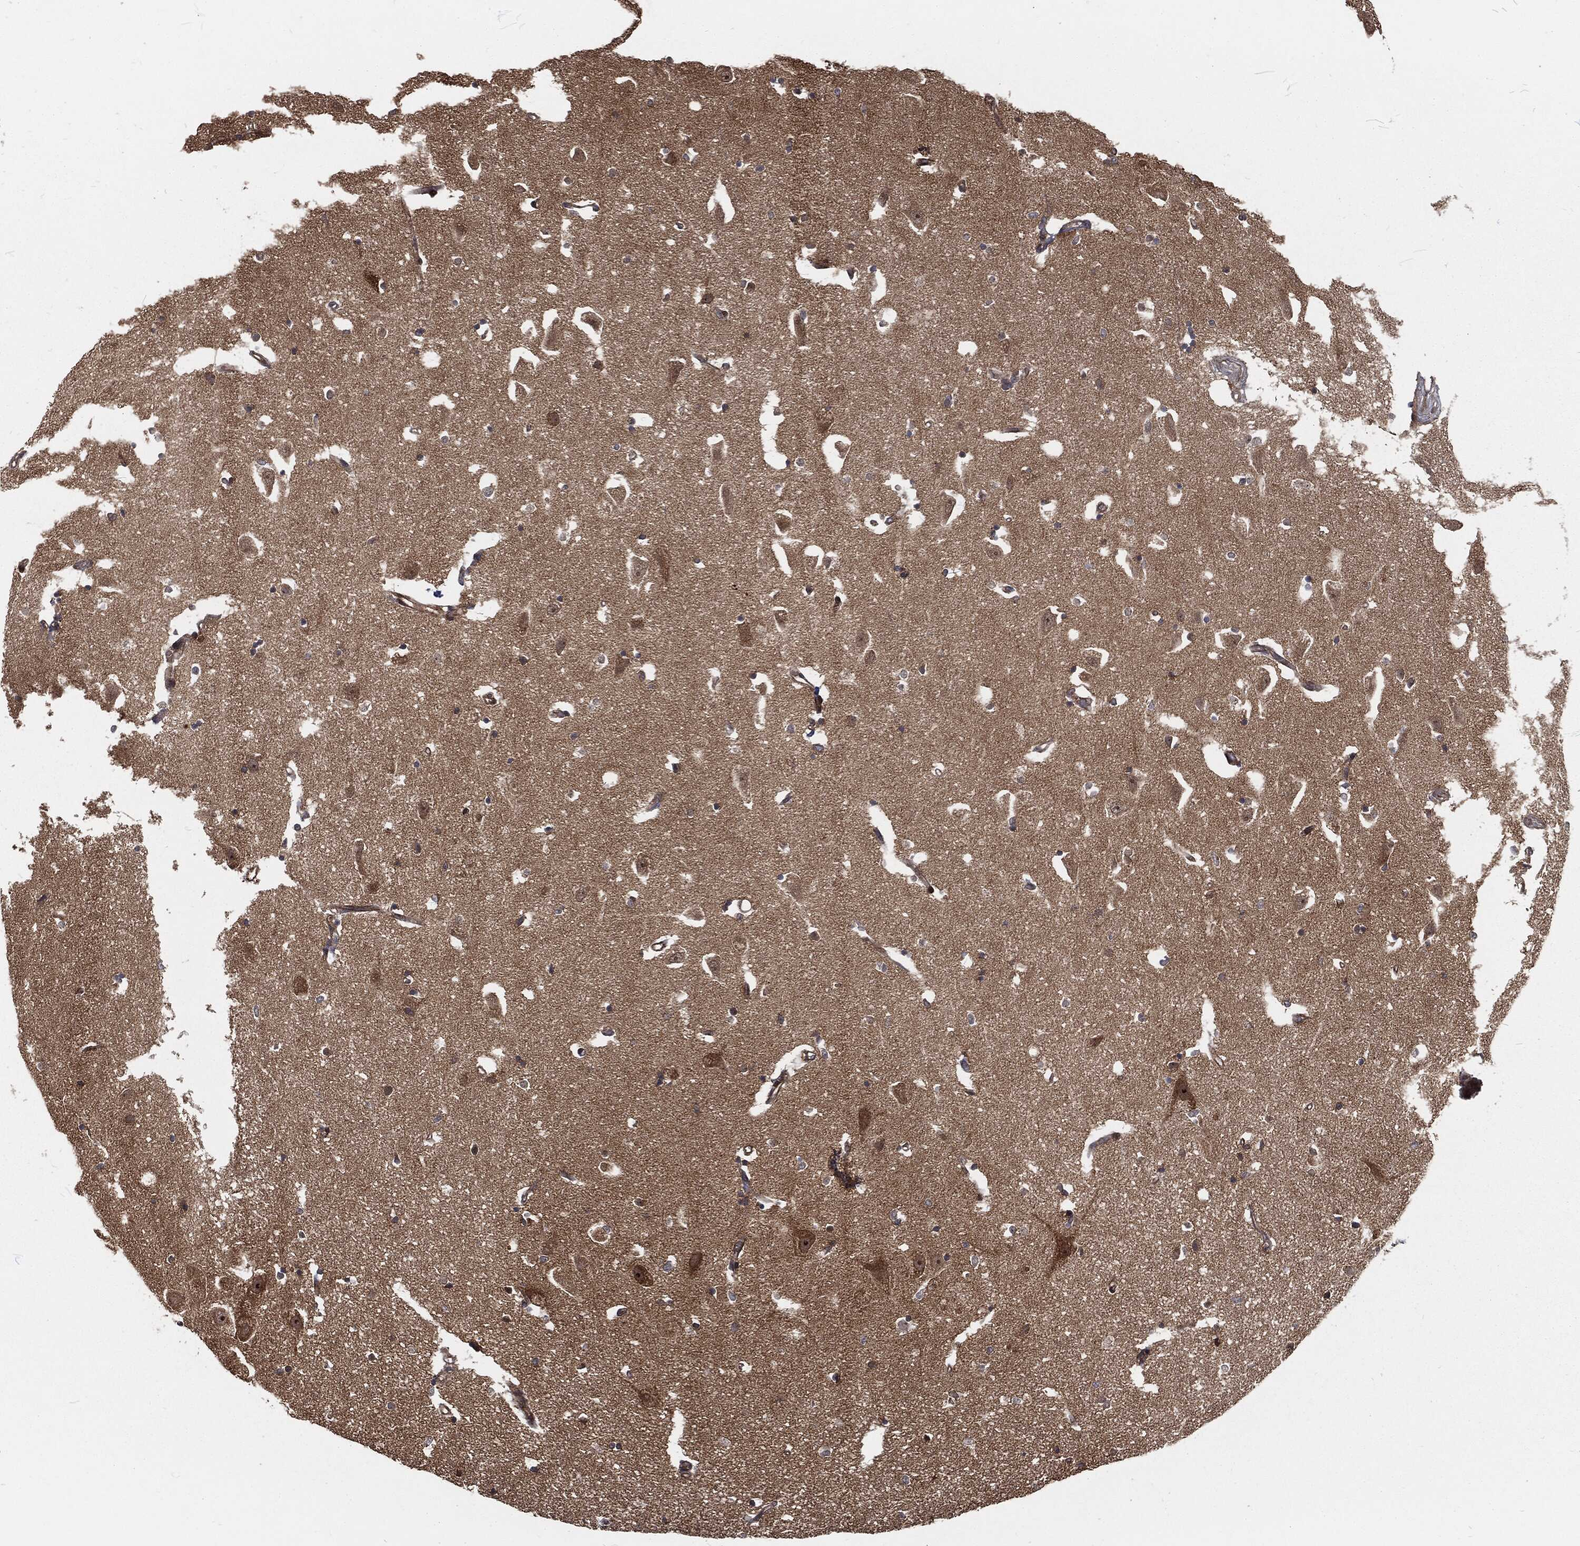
{"staining": {"intensity": "negative", "quantity": "none", "location": "none"}, "tissue": "hippocampus", "cell_type": "Glial cells", "image_type": "normal", "snomed": [{"axis": "morphology", "description": "Normal tissue, NOS"}, {"axis": "topography", "description": "Lateral ventricle wall"}, {"axis": "topography", "description": "Hippocampus"}], "caption": "IHC image of benign hippocampus: hippocampus stained with DAB (3,3'-diaminobenzidine) reveals no significant protein staining in glial cells.", "gene": "RFTN1", "patient": {"sex": "female", "age": 63}}